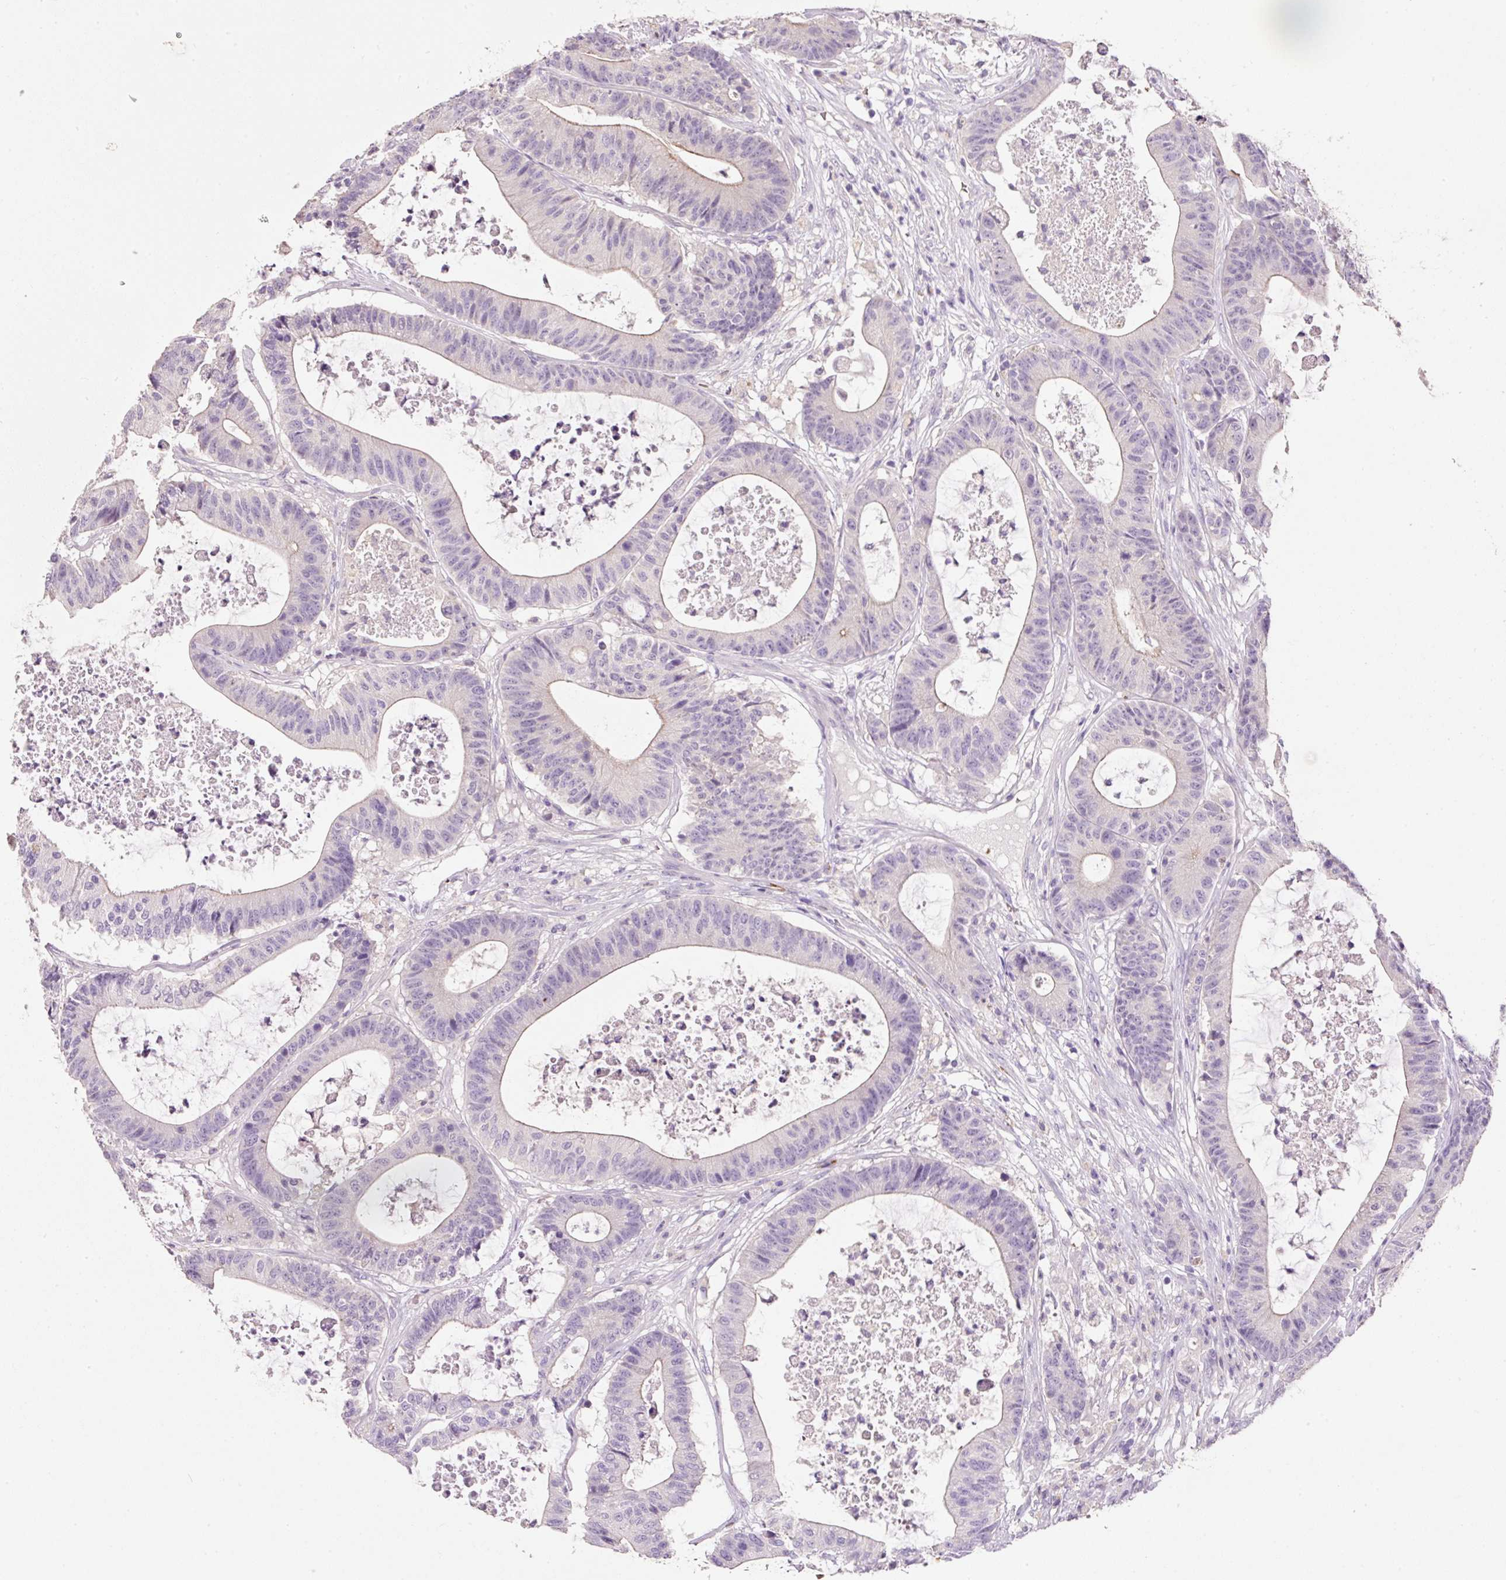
{"staining": {"intensity": "weak", "quantity": "<25%", "location": "cytoplasmic/membranous"}, "tissue": "colorectal cancer", "cell_type": "Tumor cells", "image_type": "cancer", "snomed": [{"axis": "morphology", "description": "Adenocarcinoma, NOS"}, {"axis": "topography", "description": "Colon"}], "caption": "This image is of colorectal adenocarcinoma stained with immunohistochemistry to label a protein in brown with the nuclei are counter-stained blue. There is no staining in tumor cells.", "gene": "TENT5C", "patient": {"sex": "female", "age": 84}}